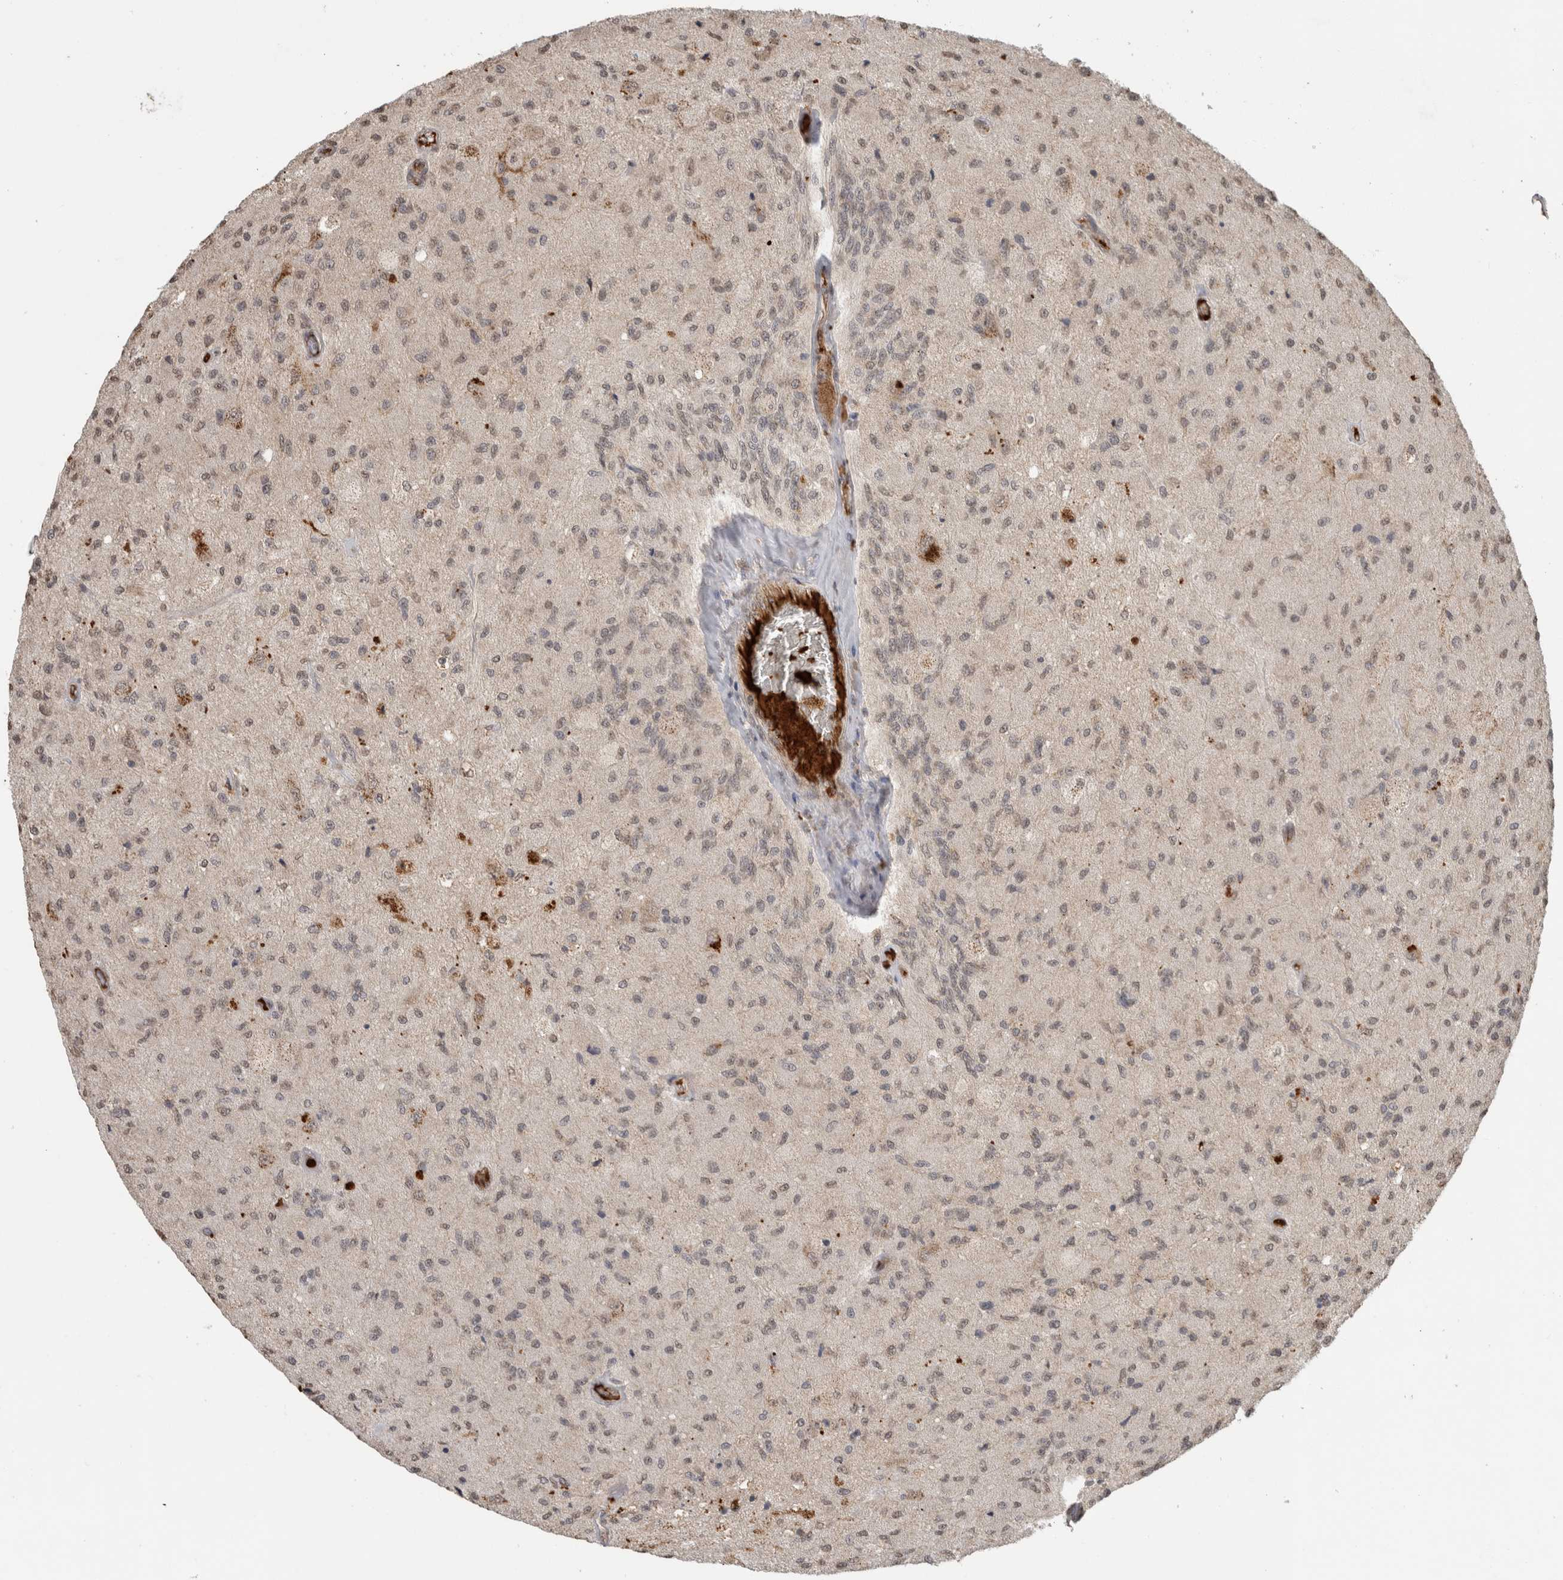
{"staining": {"intensity": "weak", "quantity": "<25%", "location": "nuclear"}, "tissue": "glioma", "cell_type": "Tumor cells", "image_type": "cancer", "snomed": [{"axis": "morphology", "description": "Normal tissue, NOS"}, {"axis": "morphology", "description": "Glioma, malignant, High grade"}, {"axis": "topography", "description": "Cerebral cortex"}], "caption": "Tumor cells show no significant expression in malignant glioma (high-grade). (Stains: DAB (3,3'-diaminobenzidine) IHC with hematoxylin counter stain, Microscopy: brightfield microscopy at high magnification).", "gene": "FAM3A", "patient": {"sex": "male", "age": 77}}